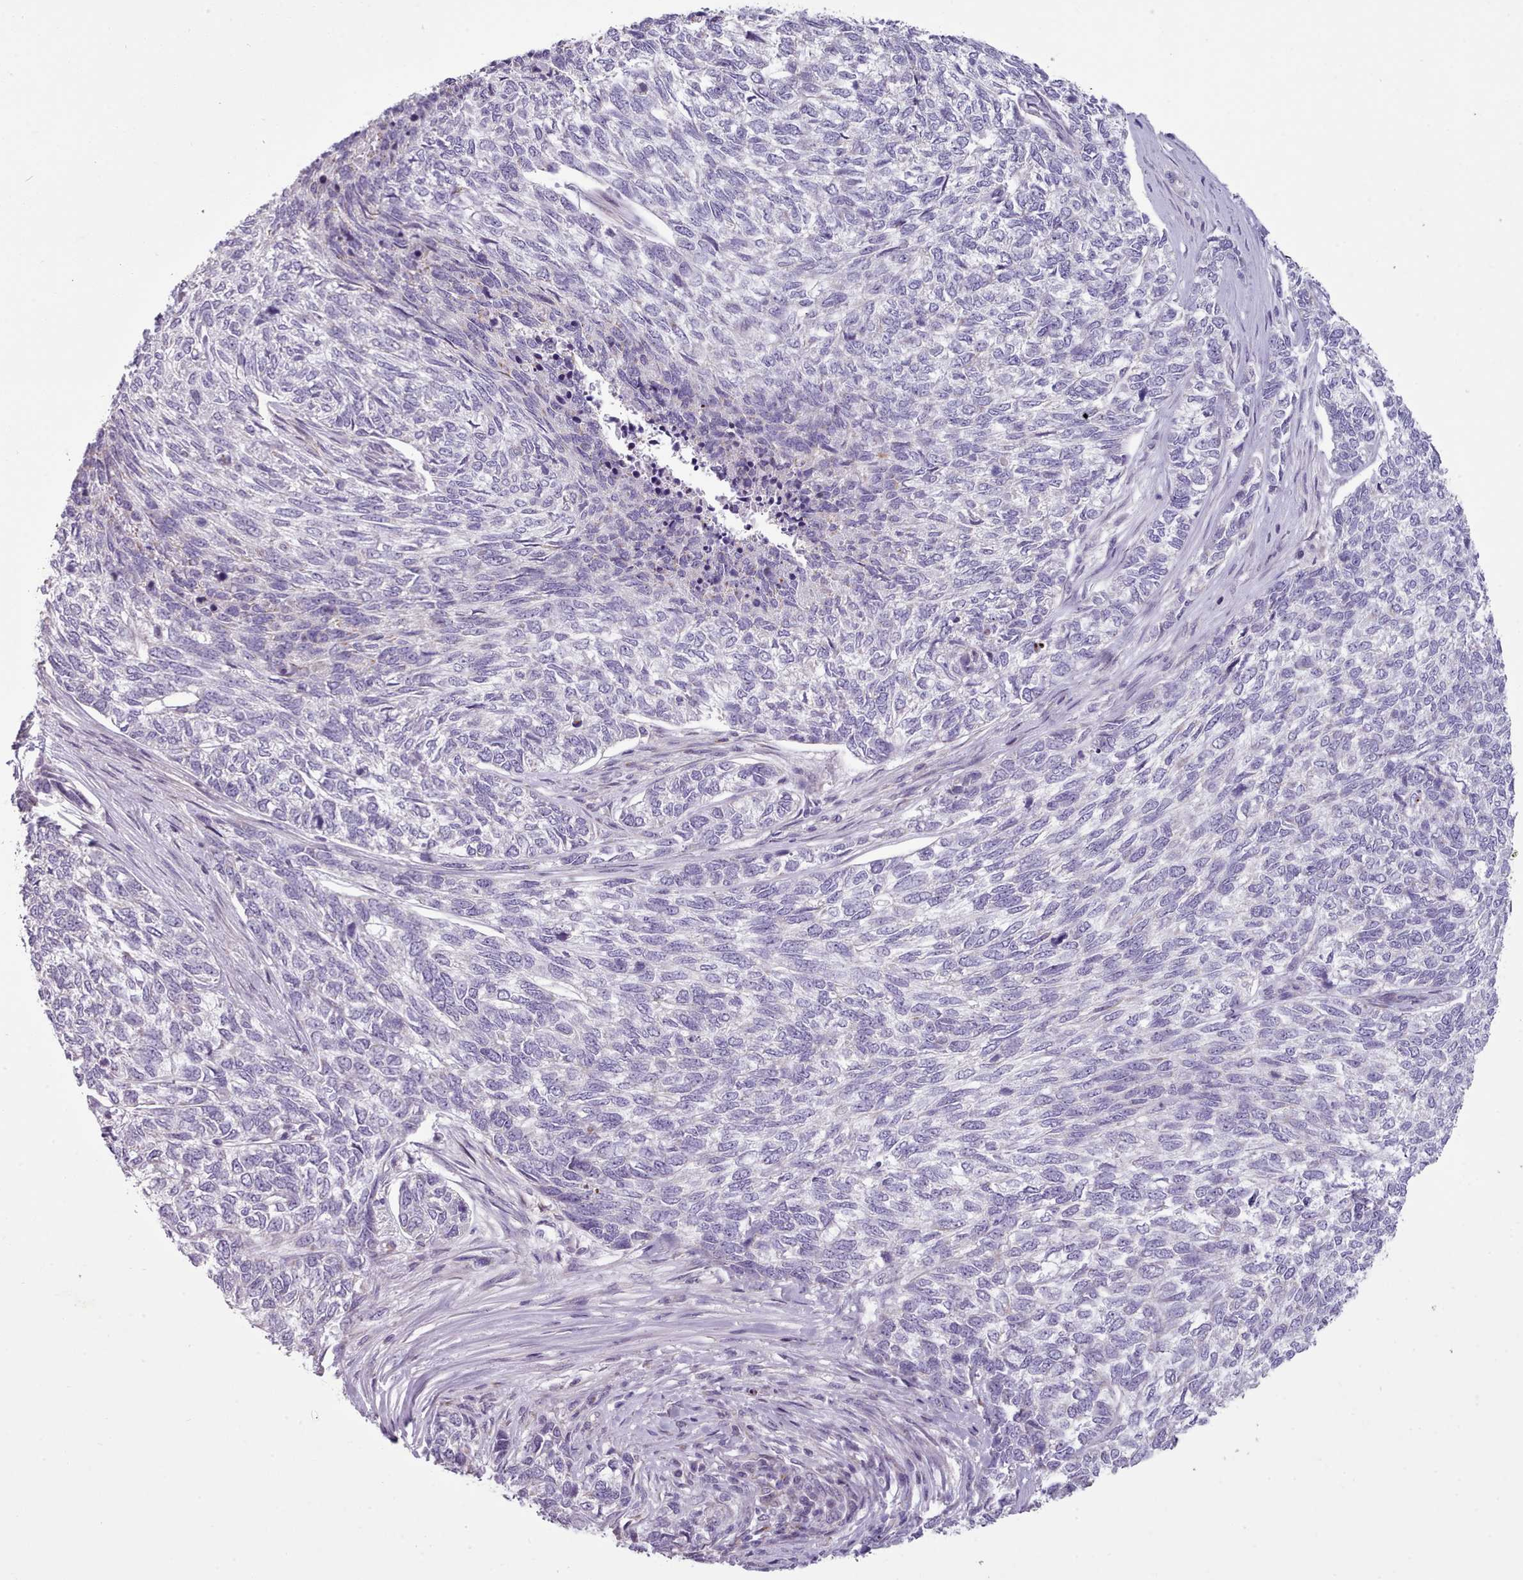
{"staining": {"intensity": "negative", "quantity": "none", "location": "none"}, "tissue": "skin cancer", "cell_type": "Tumor cells", "image_type": "cancer", "snomed": [{"axis": "morphology", "description": "Basal cell carcinoma"}, {"axis": "topography", "description": "Skin"}], "caption": "DAB immunohistochemical staining of skin cancer reveals no significant expression in tumor cells.", "gene": "SLC52A3", "patient": {"sex": "female", "age": 65}}